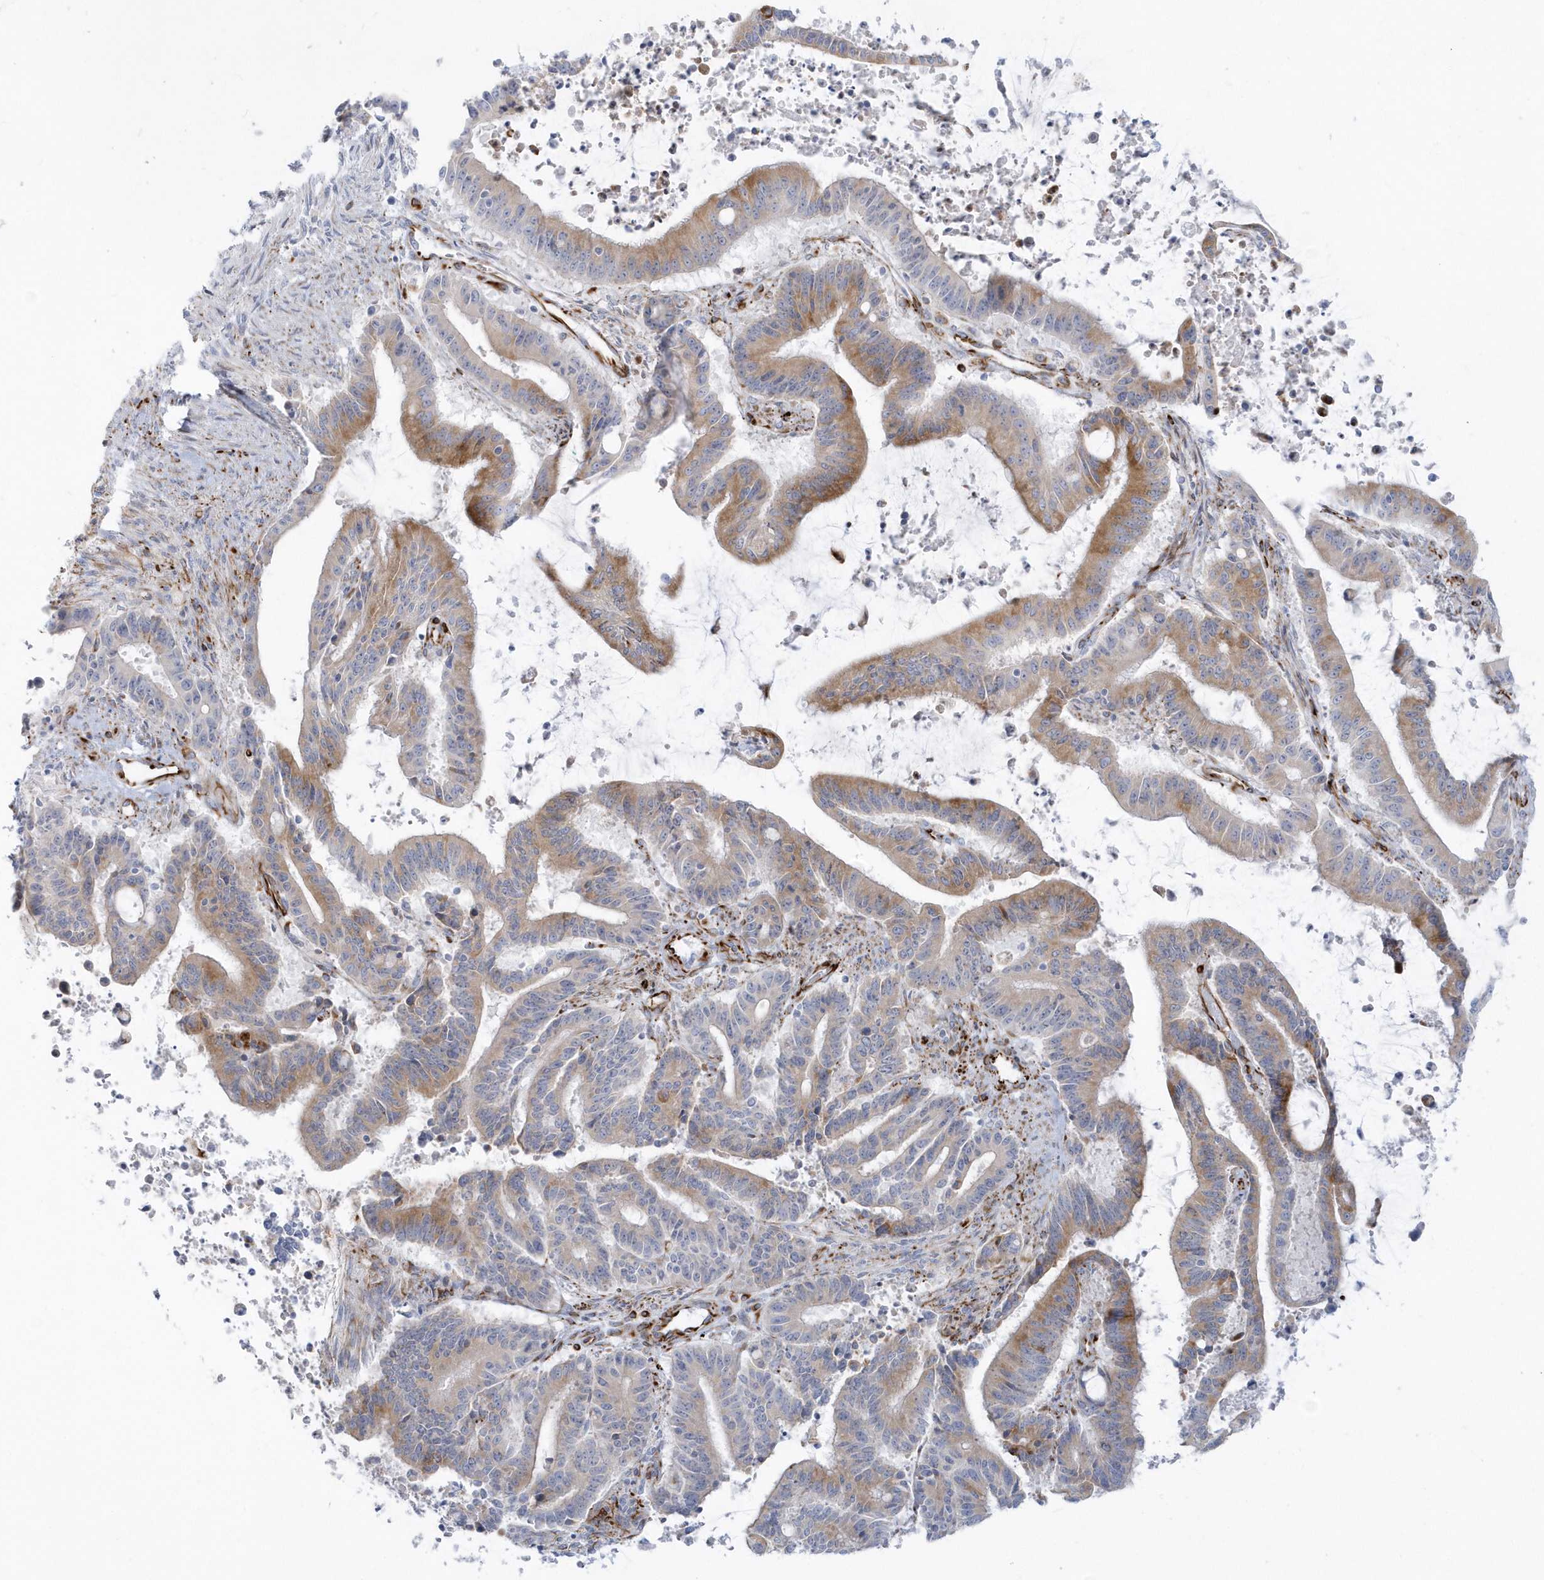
{"staining": {"intensity": "moderate", "quantity": "25%-75%", "location": "cytoplasmic/membranous"}, "tissue": "liver cancer", "cell_type": "Tumor cells", "image_type": "cancer", "snomed": [{"axis": "morphology", "description": "Normal tissue, NOS"}, {"axis": "morphology", "description": "Cholangiocarcinoma"}, {"axis": "topography", "description": "Liver"}, {"axis": "topography", "description": "Peripheral nerve tissue"}], "caption": "Immunohistochemical staining of human cholangiocarcinoma (liver) exhibits moderate cytoplasmic/membranous protein expression in about 25%-75% of tumor cells. (DAB (3,3'-diaminobenzidine) IHC, brown staining for protein, blue staining for nuclei).", "gene": "PPIL6", "patient": {"sex": "female", "age": 73}}